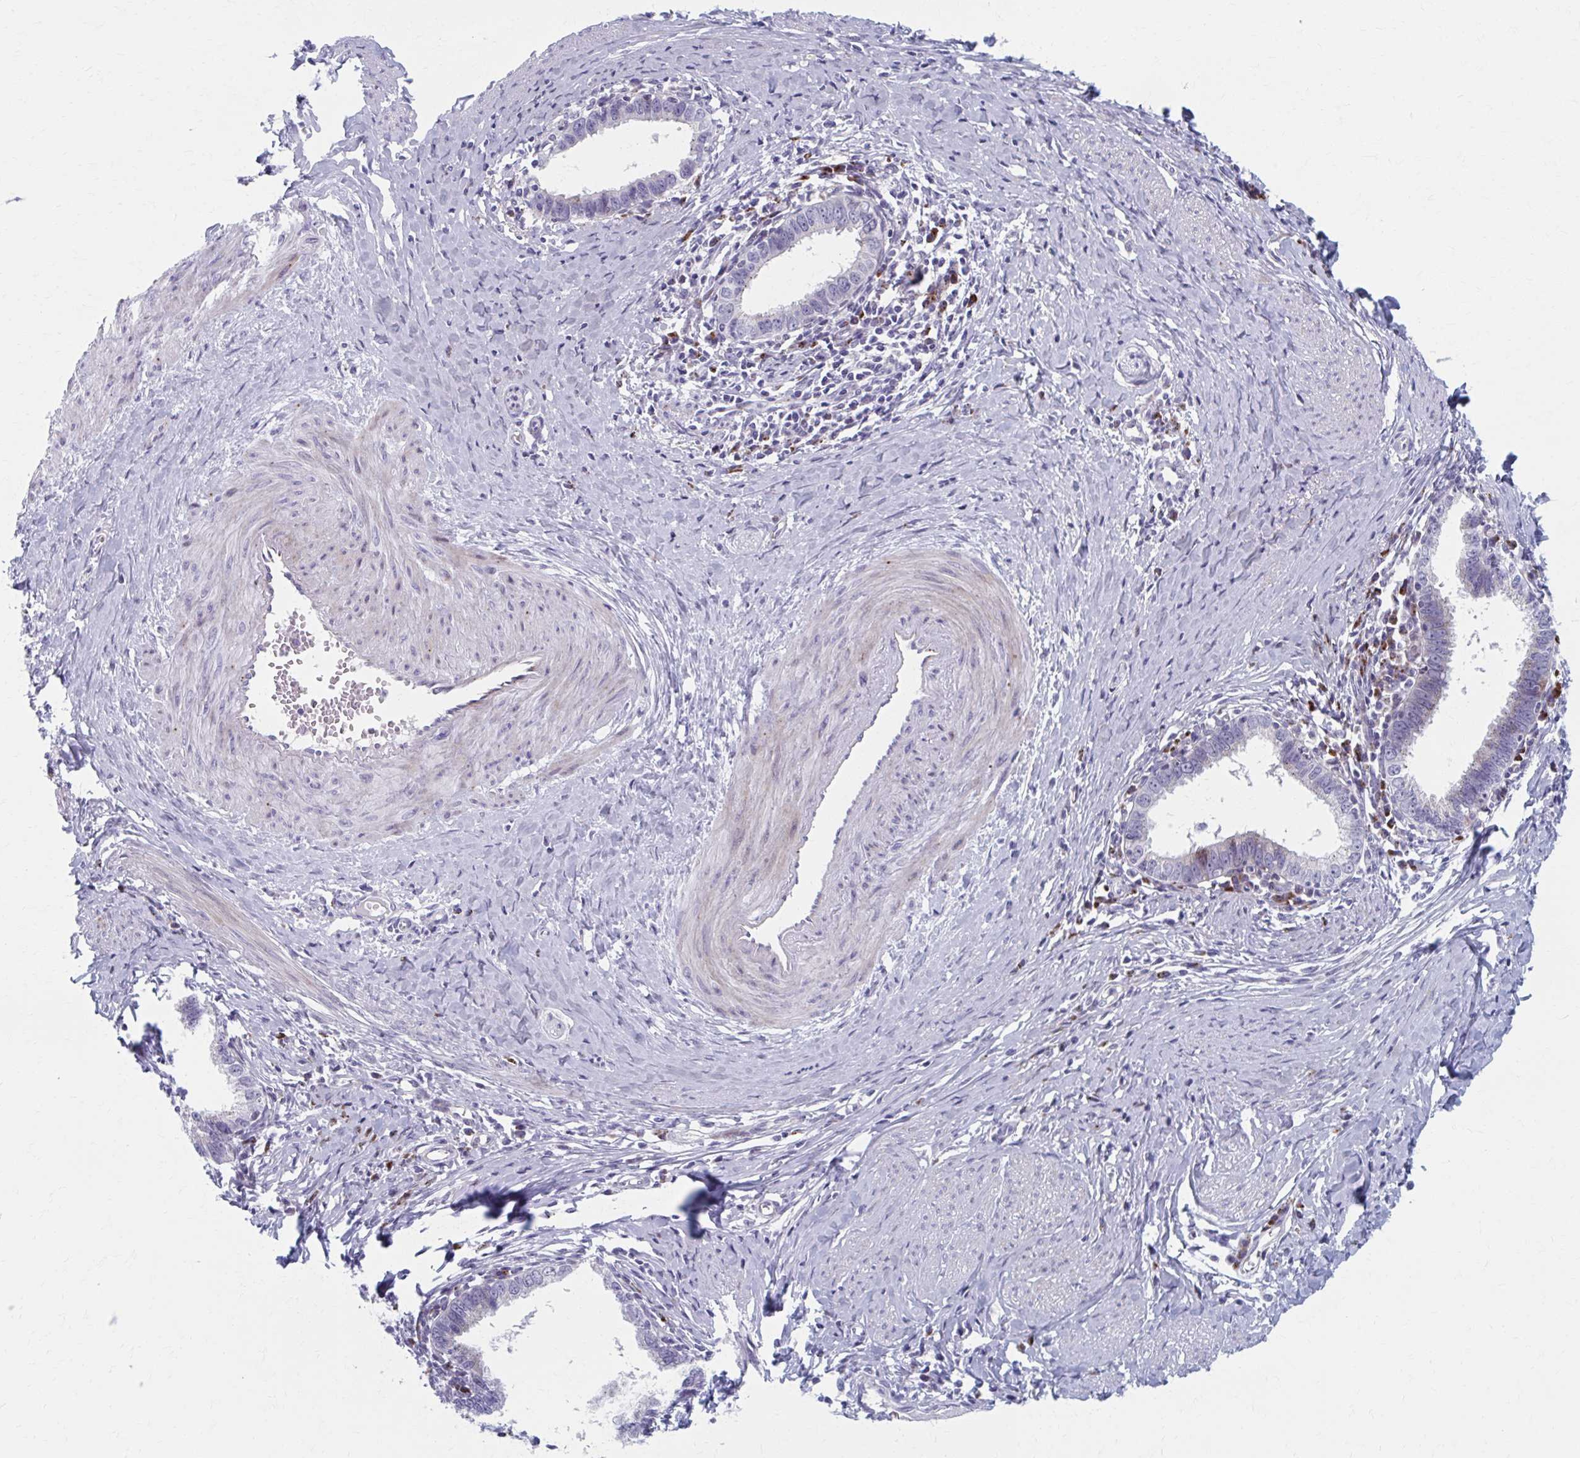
{"staining": {"intensity": "weak", "quantity": "<25%", "location": "cytoplasmic/membranous"}, "tissue": "cervical cancer", "cell_type": "Tumor cells", "image_type": "cancer", "snomed": [{"axis": "morphology", "description": "Adenocarcinoma, NOS"}, {"axis": "topography", "description": "Cervix"}], "caption": "Immunohistochemistry of human cervical adenocarcinoma shows no positivity in tumor cells.", "gene": "OLFM2", "patient": {"sex": "female", "age": 36}}